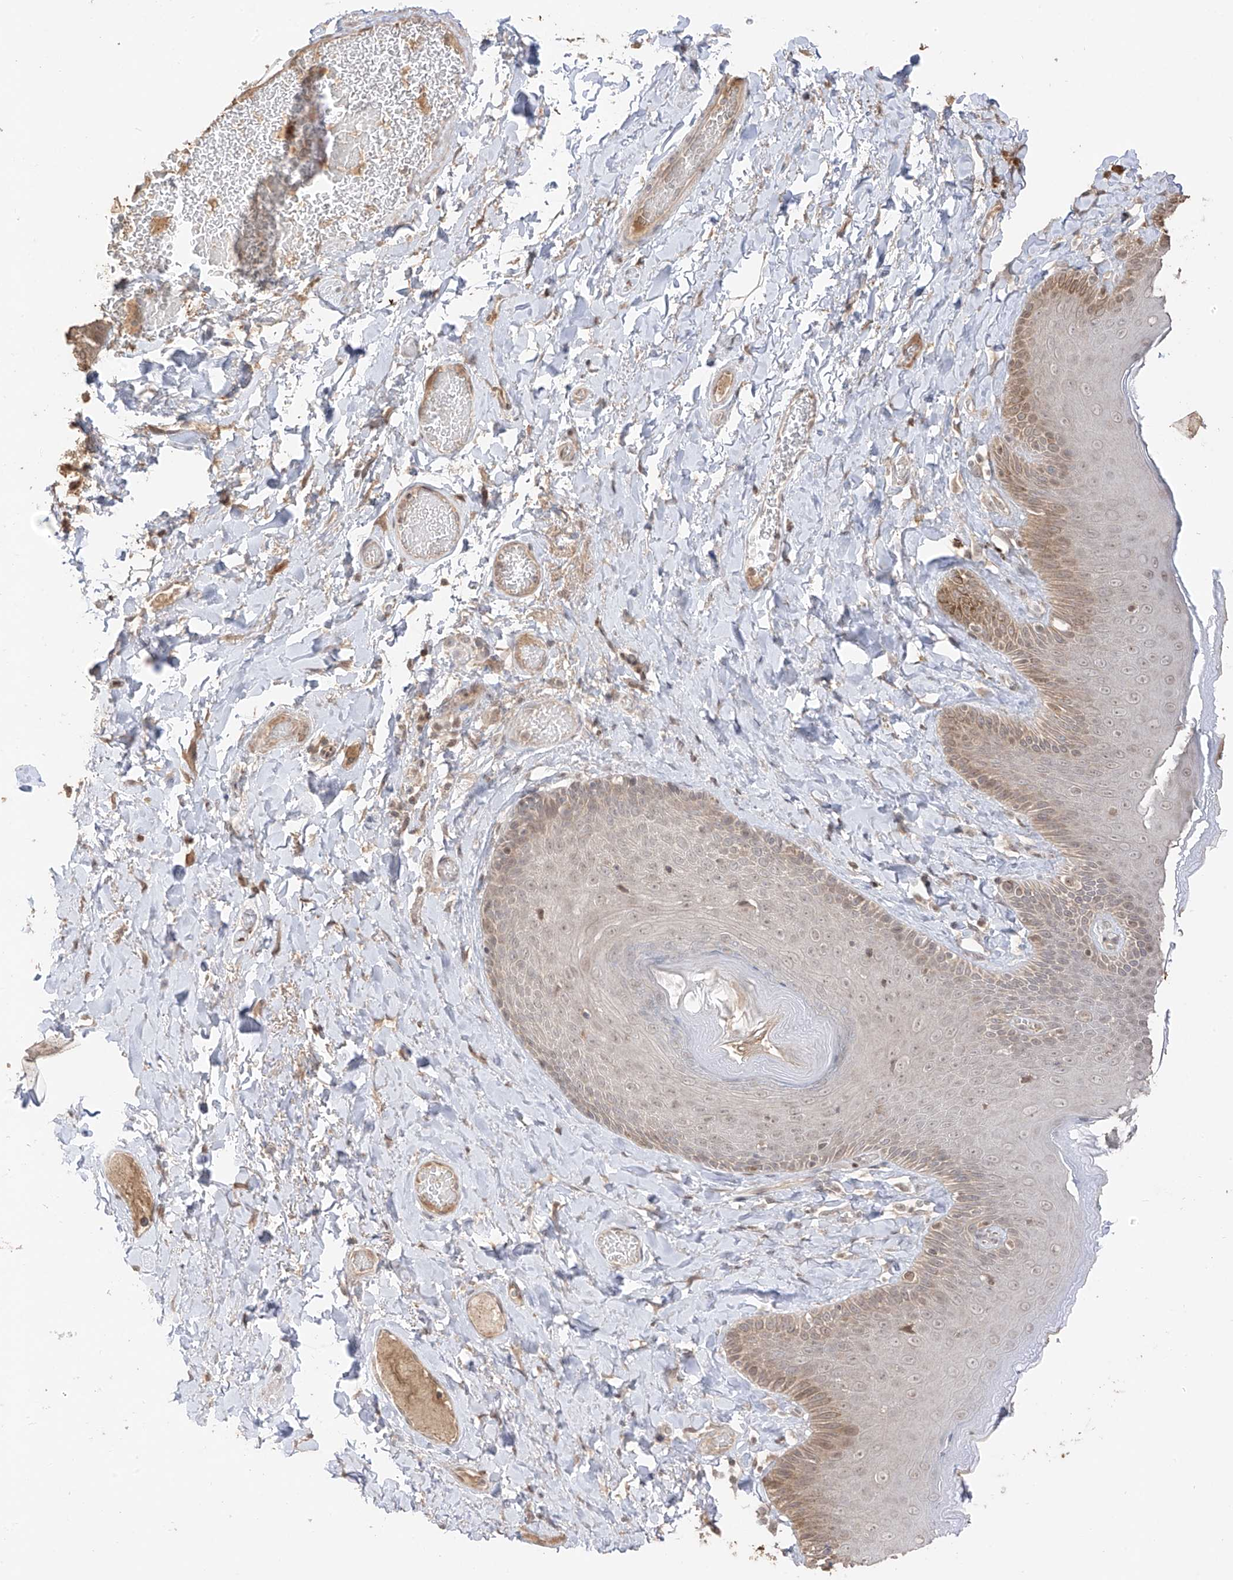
{"staining": {"intensity": "moderate", "quantity": "25%-75%", "location": "cytoplasmic/membranous,nuclear"}, "tissue": "skin", "cell_type": "Epidermal cells", "image_type": "normal", "snomed": [{"axis": "morphology", "description": "Normal tissue, NOS"}, {"axis": "topography", "description": "Anal"}], "caption": "A photomicrograph of human skin stained for a protein demonstrates moderate cytoplasmic/membranous,nuclear brown staining in epidermal cells.", "gene": "COLGALT2", "patient": {"sex": "male", "age": 69}}